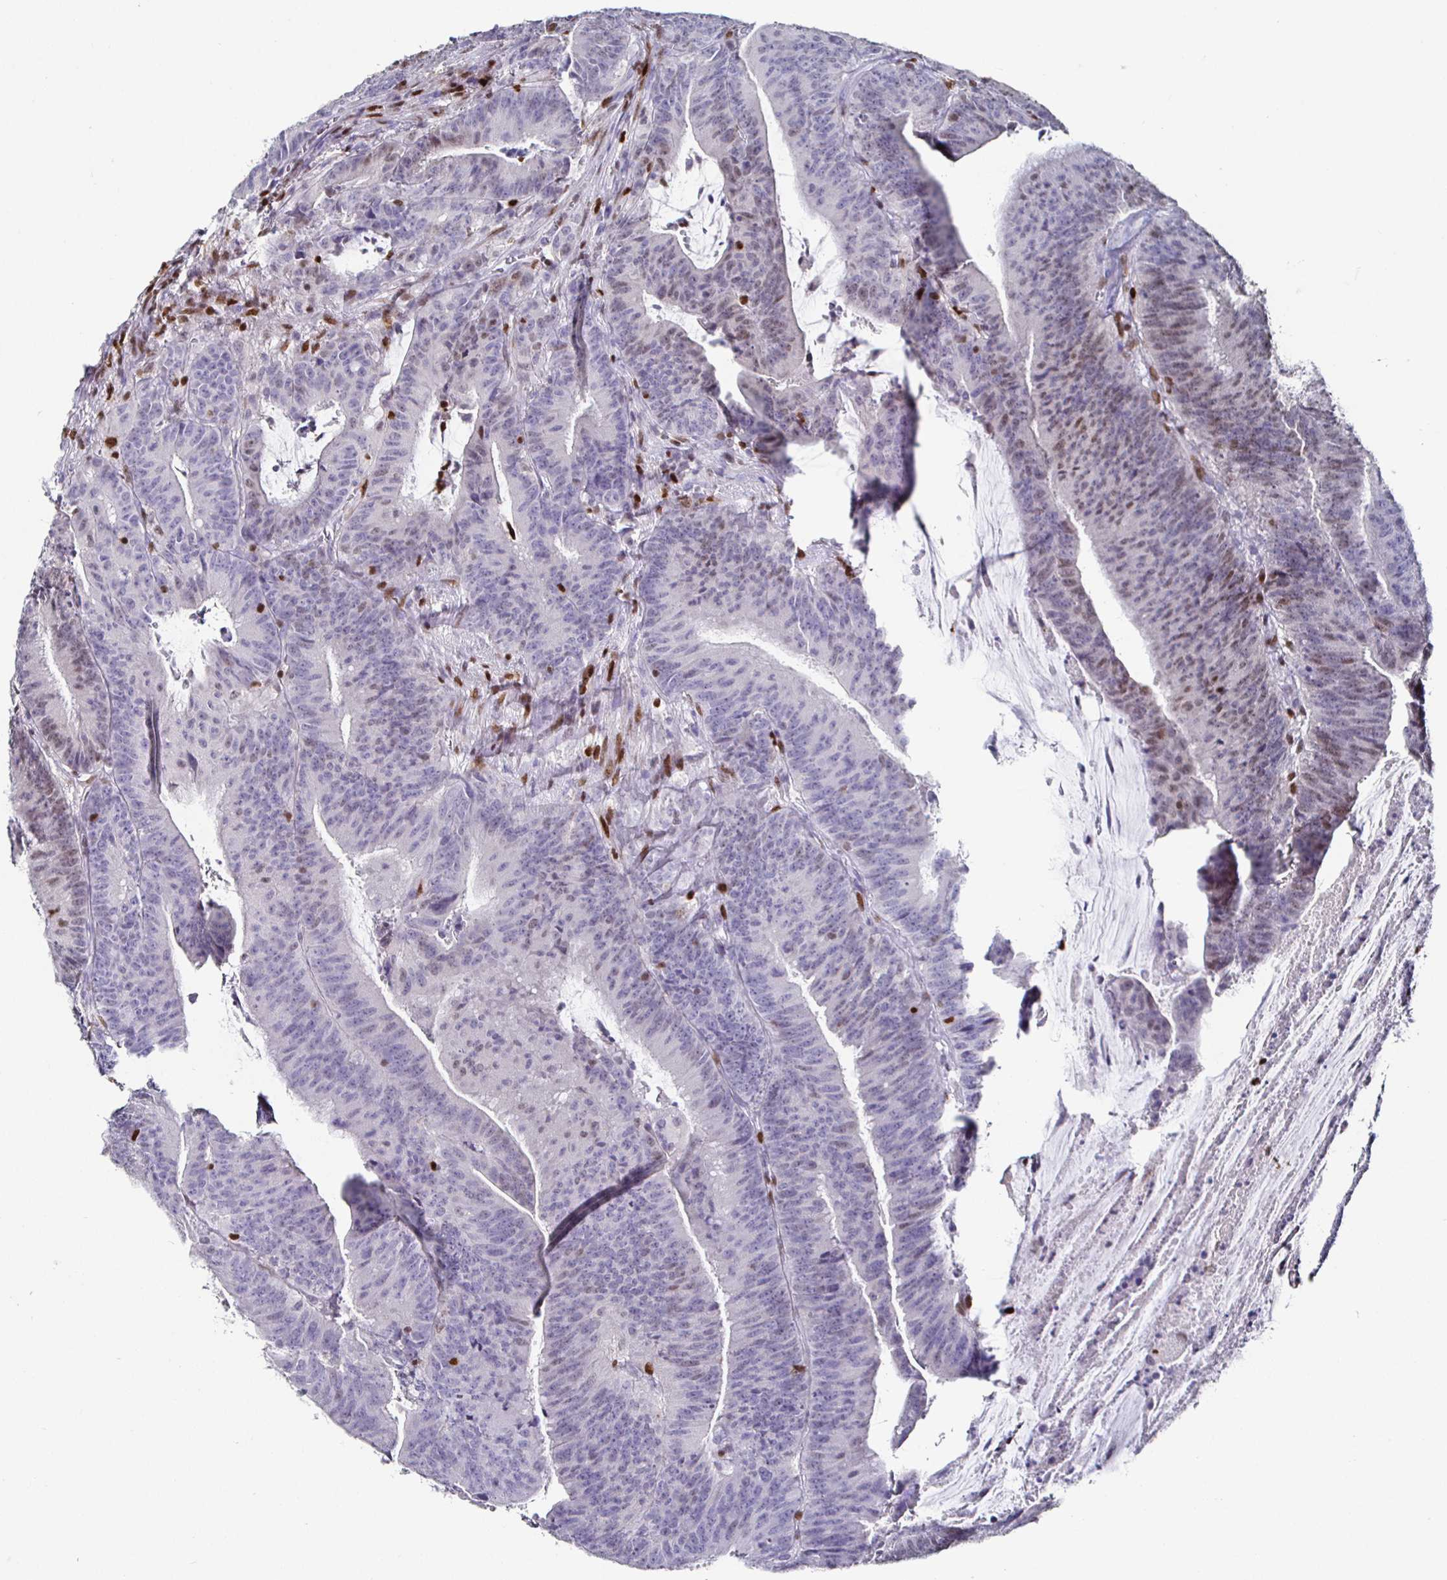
{"staining": {"intensity": "weak", "quantity": "<25%", "location": "nuclear"}, "tissue": "colorectal cancer", "cell_type": "Tumor cells", "image_type": "cancer", "snomed": [{"axis": "morphology", "description": "Adenocarcinoma, NOS"}, {"axis": "topography", "description": "Colon"}], "caption": "This is an immunohistochemistry micrograph of human colorectal cancer. There is no positivity in tumor cells.", "gene": "RUNX2", "patient": {"sex": "female", "age": 78}}